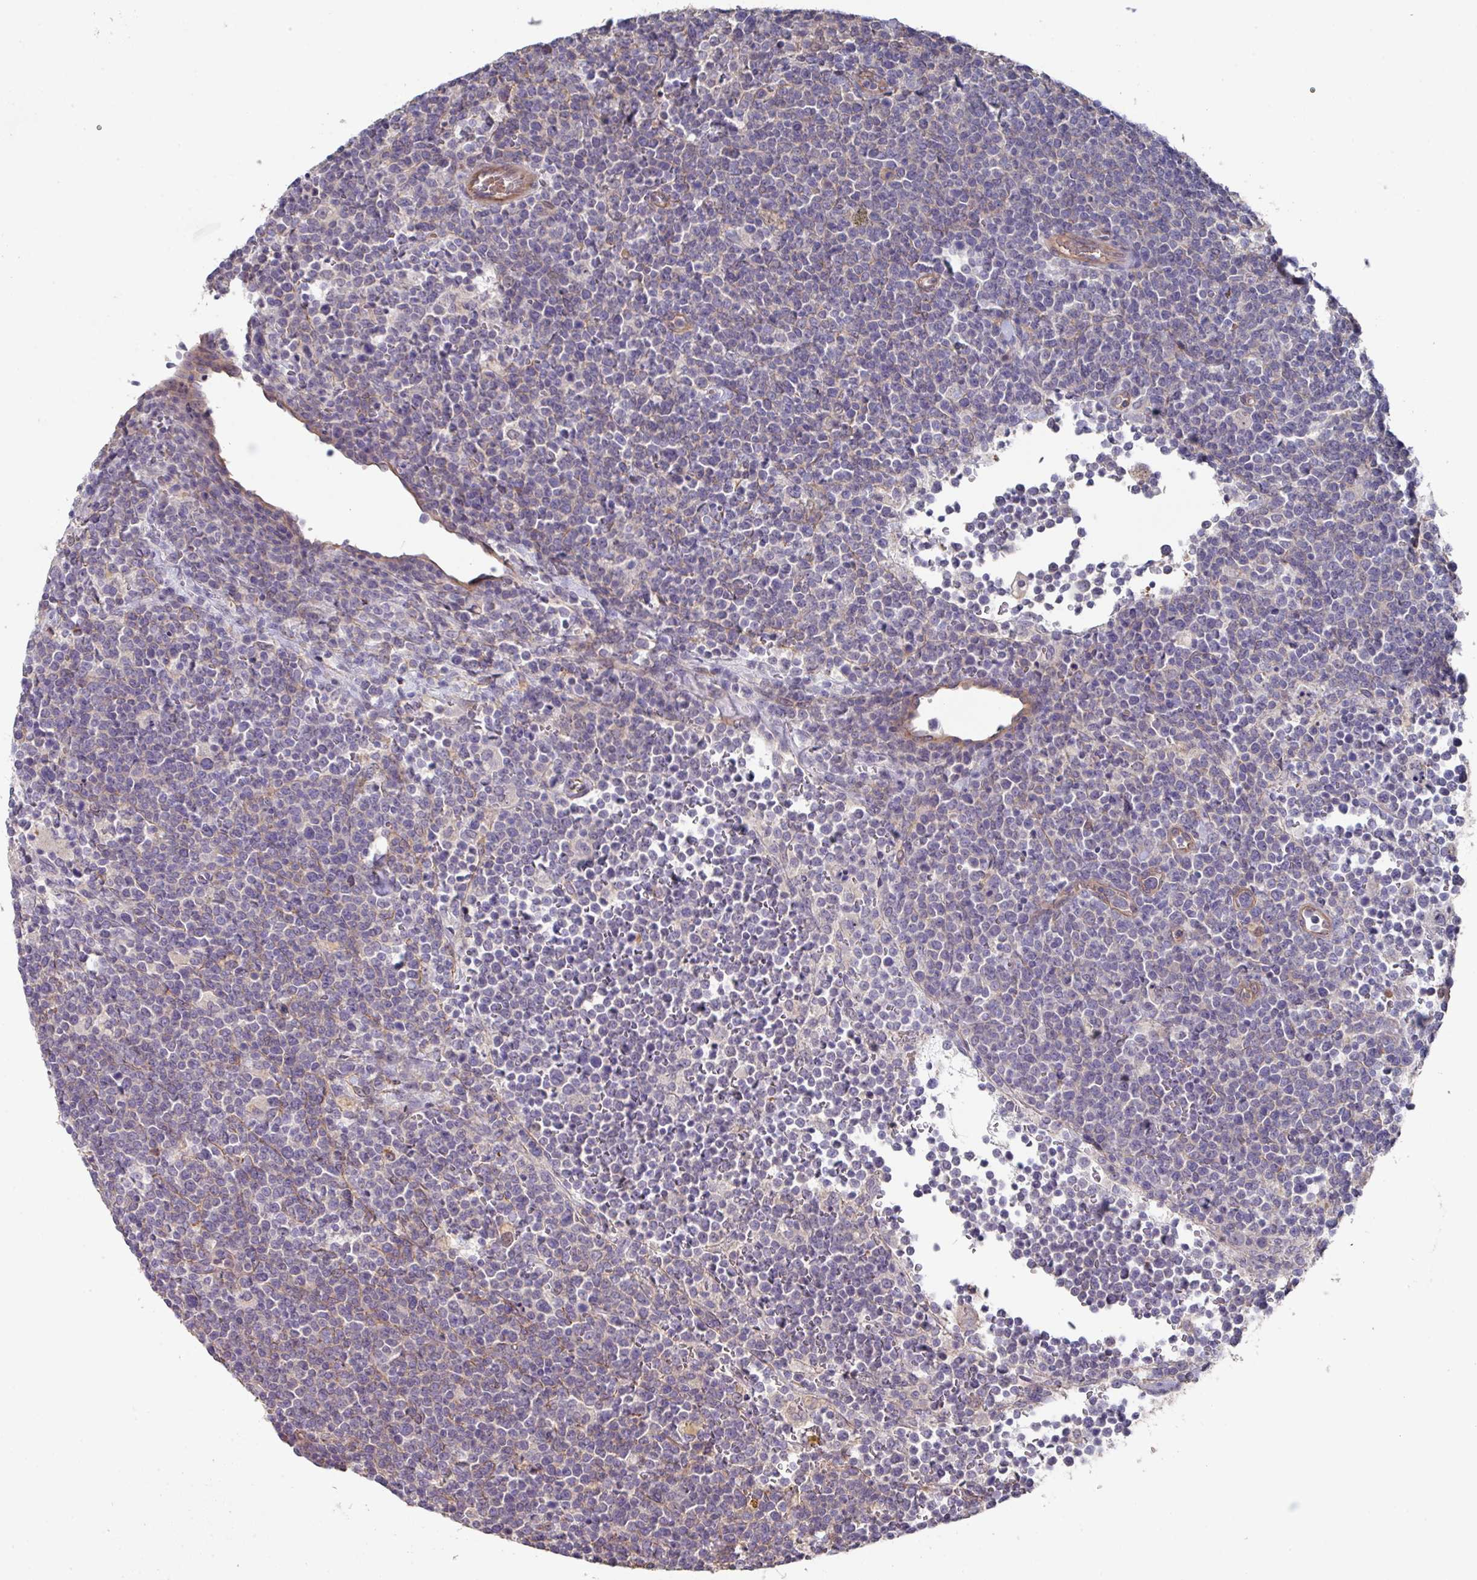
{"staining": {"intensity": "negative", "quantity": "none", "location": "none"}, "tissue": "lymphoma", "cell_type": "Tumor cells", "image_type": "cancer", "snomed": [{"axis": "morphology", "description": "Malignant lymphoma, non-Hodgkin's type, High grade"}, {"axis": "topography", "description": "Lymph node"}], "caption": "Immunohistochemical staining of human lymphoma shows no significant positivity in tumor cells.", "gene": "PRR5", "patient": {"sex": "male", "age": 61}}